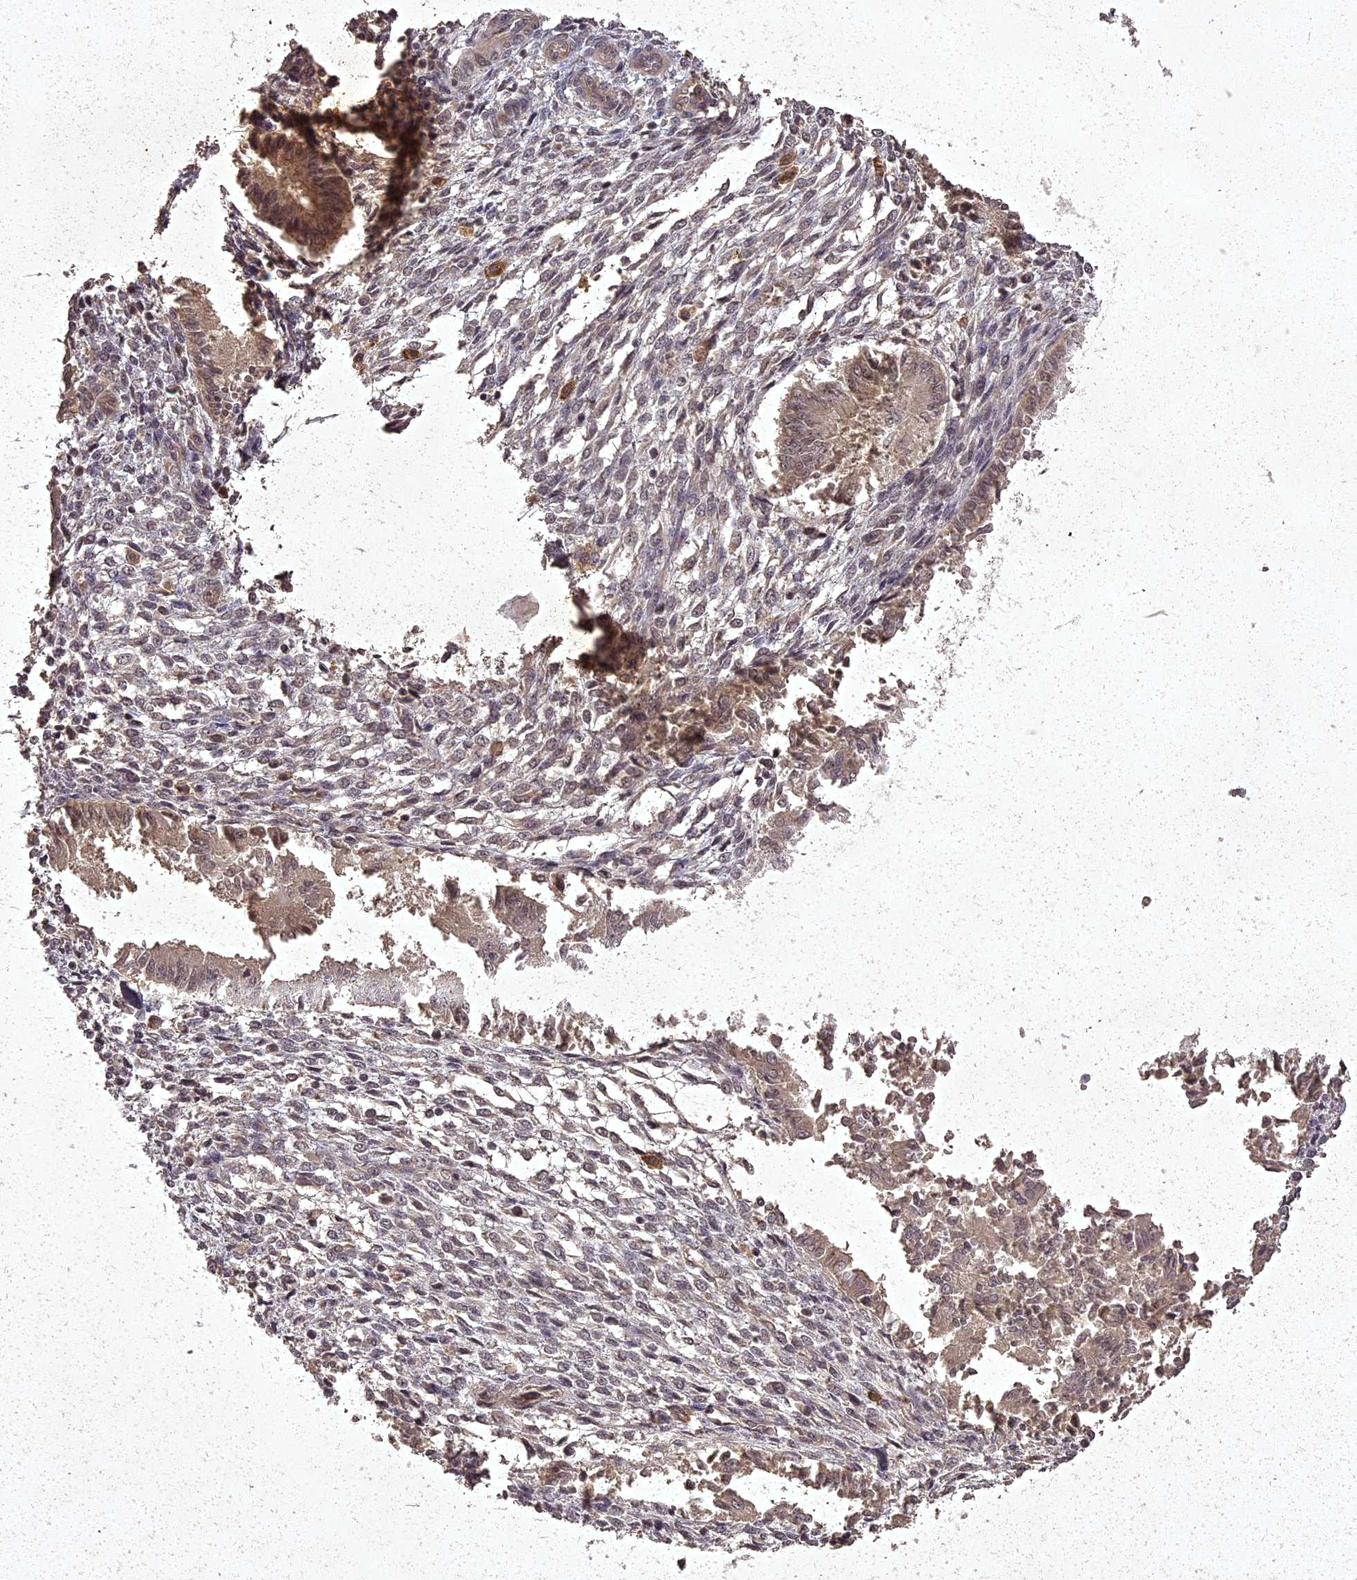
{"staining": {"intensity": "negative", "quantity": "none", "location": "none"}, "tissue": "endometrium", "cell_type": "Cells in endometrial stroma", "image_type": "normal", "snomed": [{"axis": "morphology", "description": "Normal tissue, NOS"}, {"axis": "topography", "description": "Uterus"}, {"axis": "topography", "description": "Endometrium"}], "caption": "The micrograph reveals no staining of cells in endometrial stroma in normal endometrium.", "gene": "ING5", "patient": {"sex": "female", "age": 48}}